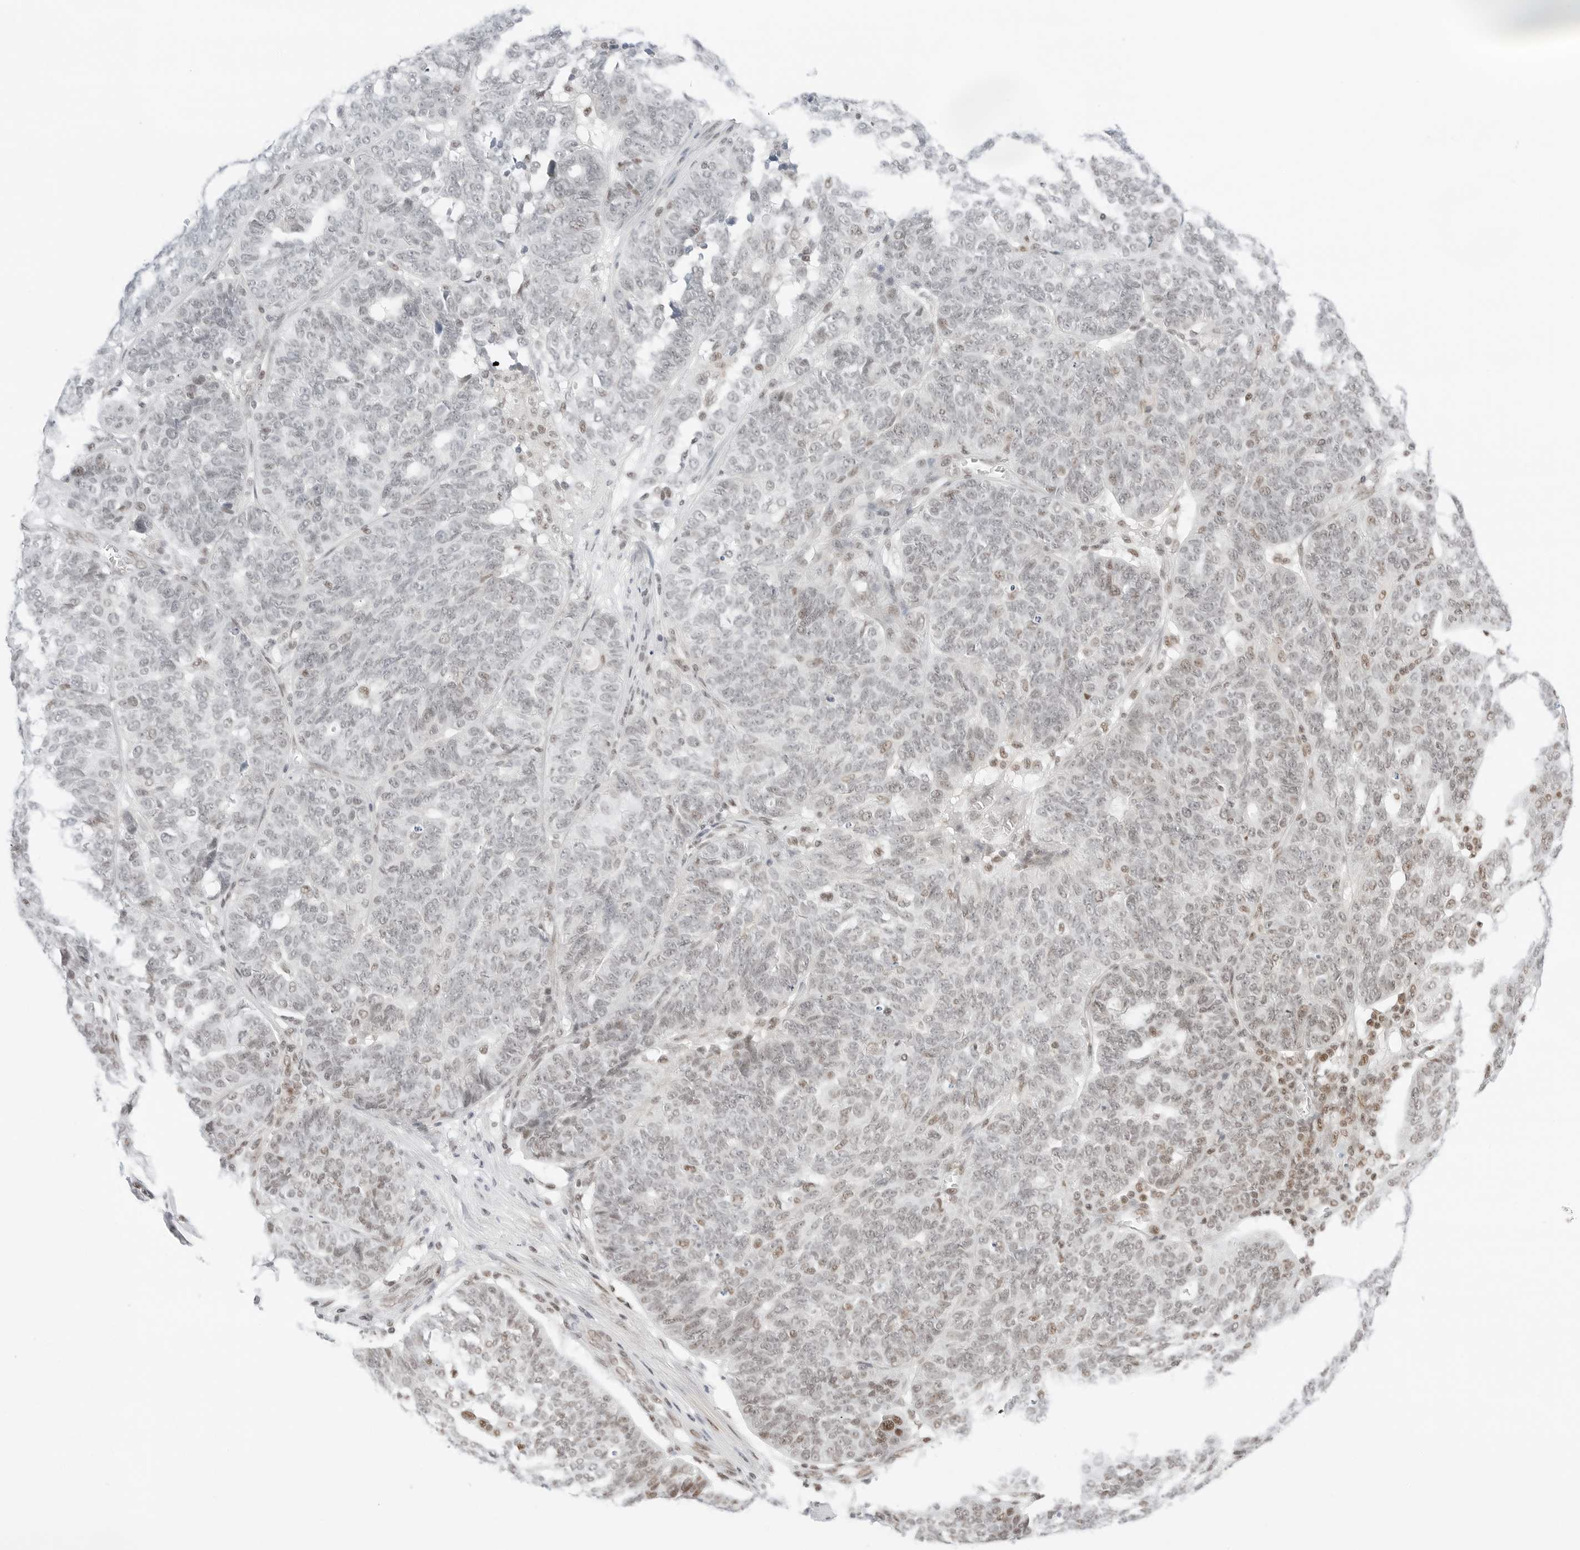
{"staining": {"intensity": "weak", "quantity": "<25%", "location": "nuclear"}, "tissue": "ovarian cancer", "cell_type": "Tumor cells", "image_type": "cancer", "snomed": [{"axis": "morphology", "description": "Cystadenocarcinoma, serous, NOS"}, {"axis": "topography", "description": "Ovary"}], "caption": "The image shows no staining of tumor cells in ovarian cancer (serous cystadenocarcinoma).", "gene": "CRTC2", "patient": {"sex": "female", "age": 59}}